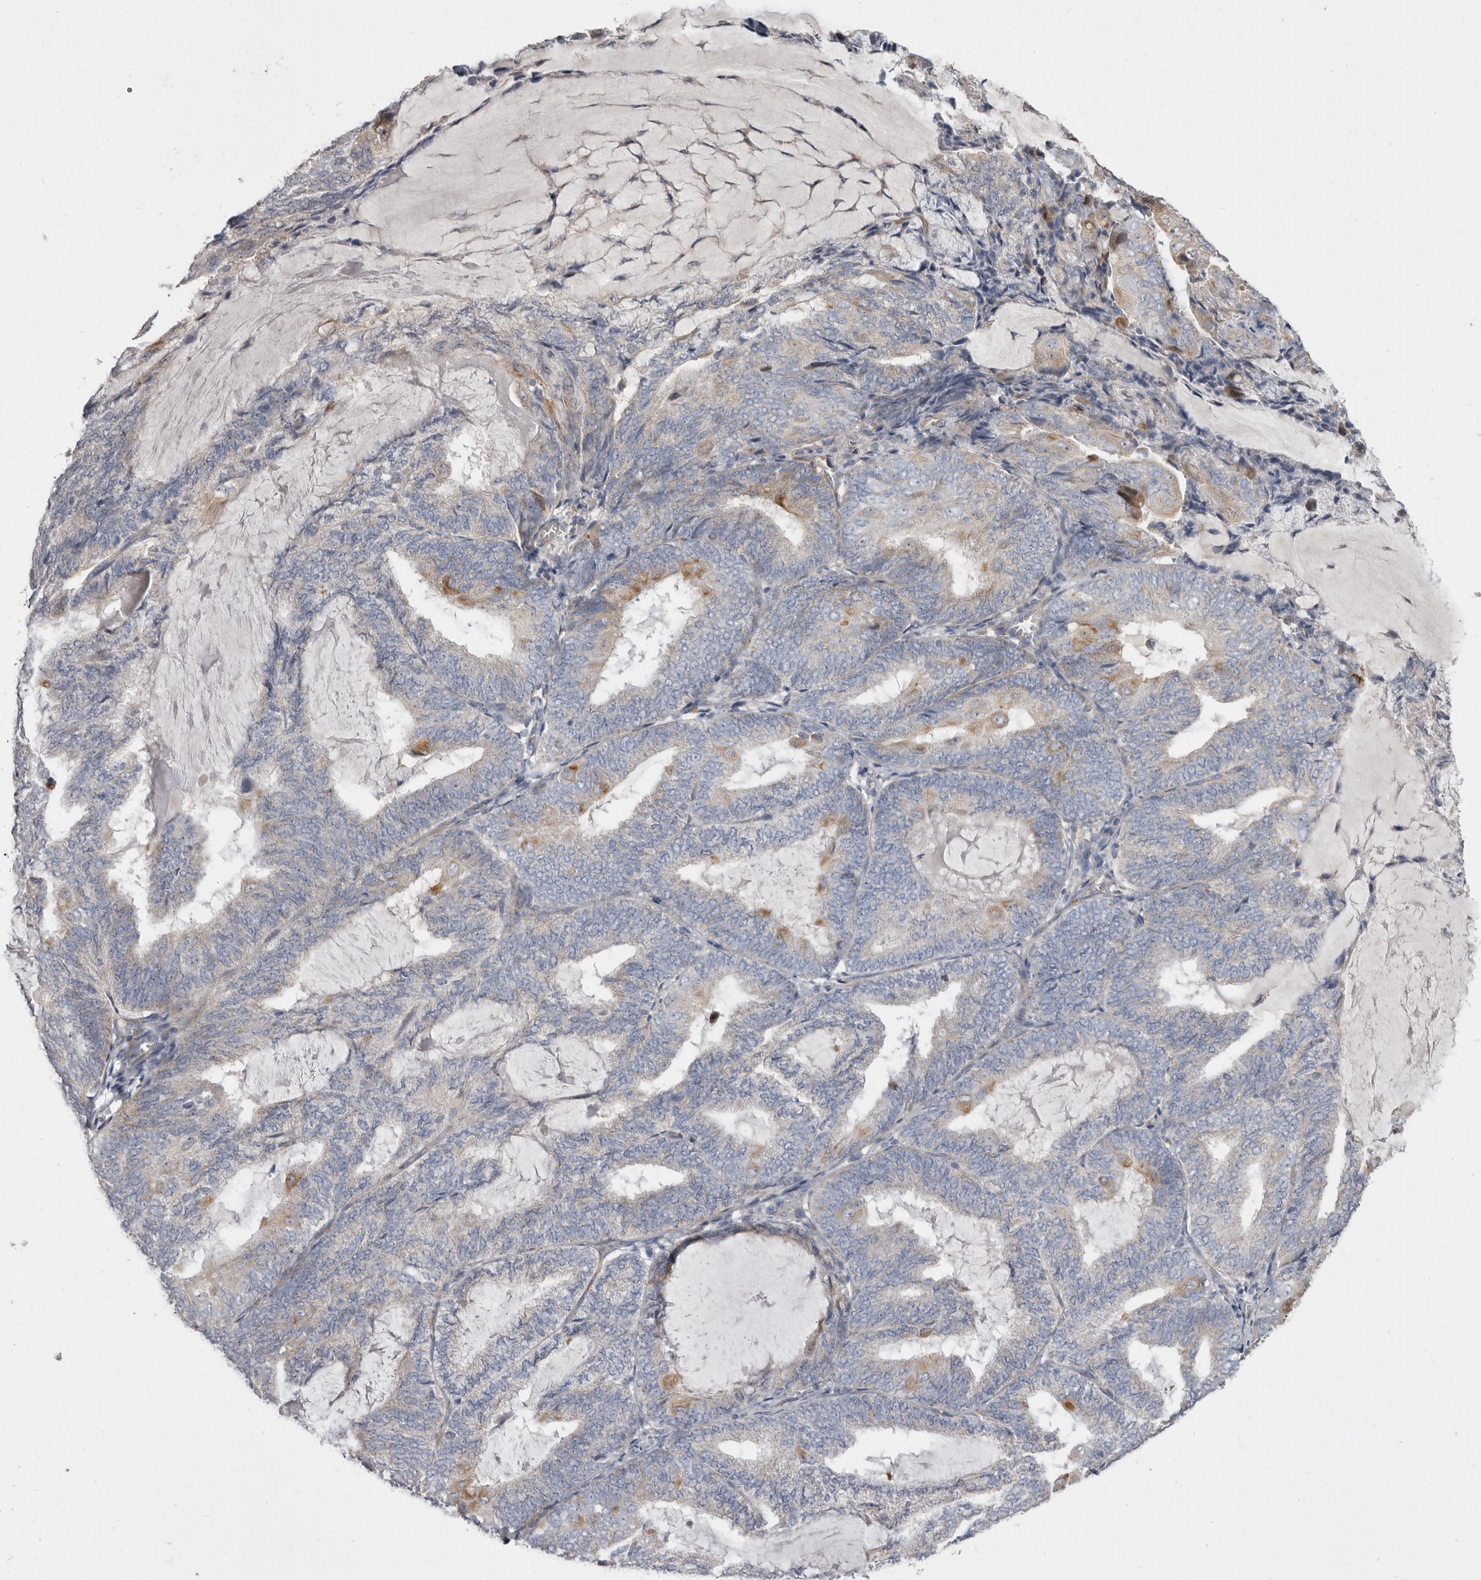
{"staining": {"intensity": "weak", "quantity": "25%-75%", "location": "cytoplasmic/membranous"}, "tissue": "endometrial cancer", "cell_type": "Tumor cells", "image_type": "cancer", "snomed": [{"axis": "morphology", "description": "Adenocarcinoma, NOS"}, {"axis": "topography", "description": "Endometrium"}], "caption": "IHC of human endometrial cancer (adenocarcinoma) displays low levels of weak cytoplasmic/membranous expression in approximately 25%-75% of tumor cells.", "gene": "FMO2", "patient": {"sex": "female", "age": 81}}